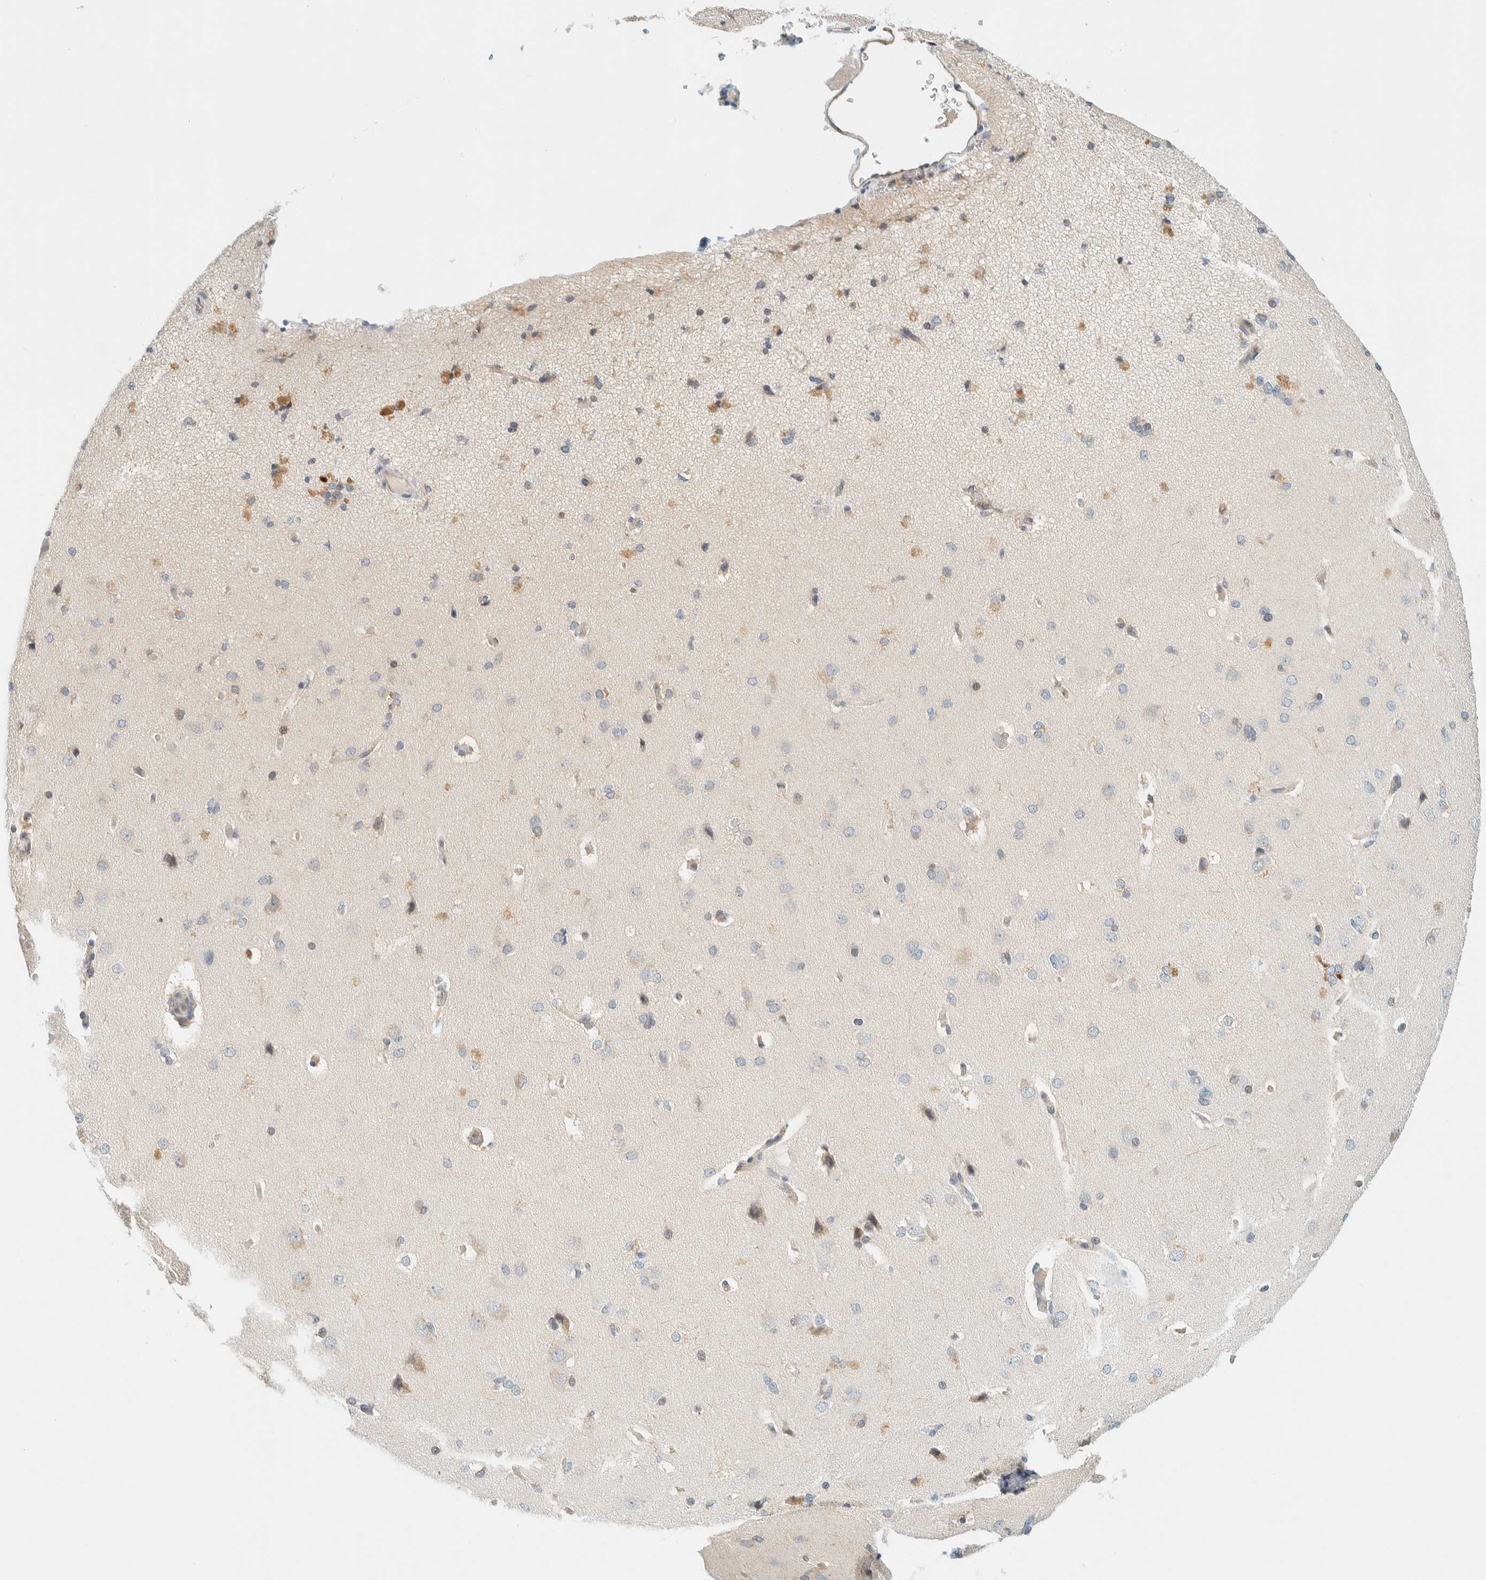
{"staining": {"intensity": "negative", "quantity": "none", "location": "none"}, "tissue": "cerebral cortex", "cell_type": "Endothelial cells", "image_type": "normal", "snomed": [{"axis": "morphology", "description": "Normal tissue, NOS"}, {"axis": "topography", "description": "Cerebral cortex"}], "caption": "Immunohistochemistry micrograph of unremarkable cerebral cortex stained for a protein (brown), which displays no positivity in endothelial cells. Brightfield microscopy of immunohistochemistry (IHC) stained with DAB (3,3'-diaminobenzidine) (brown) and hematoxylin (blue), captured at high magnification.", "gene": "SUMF2", "patient": {"sex": "male", "age": 62}}